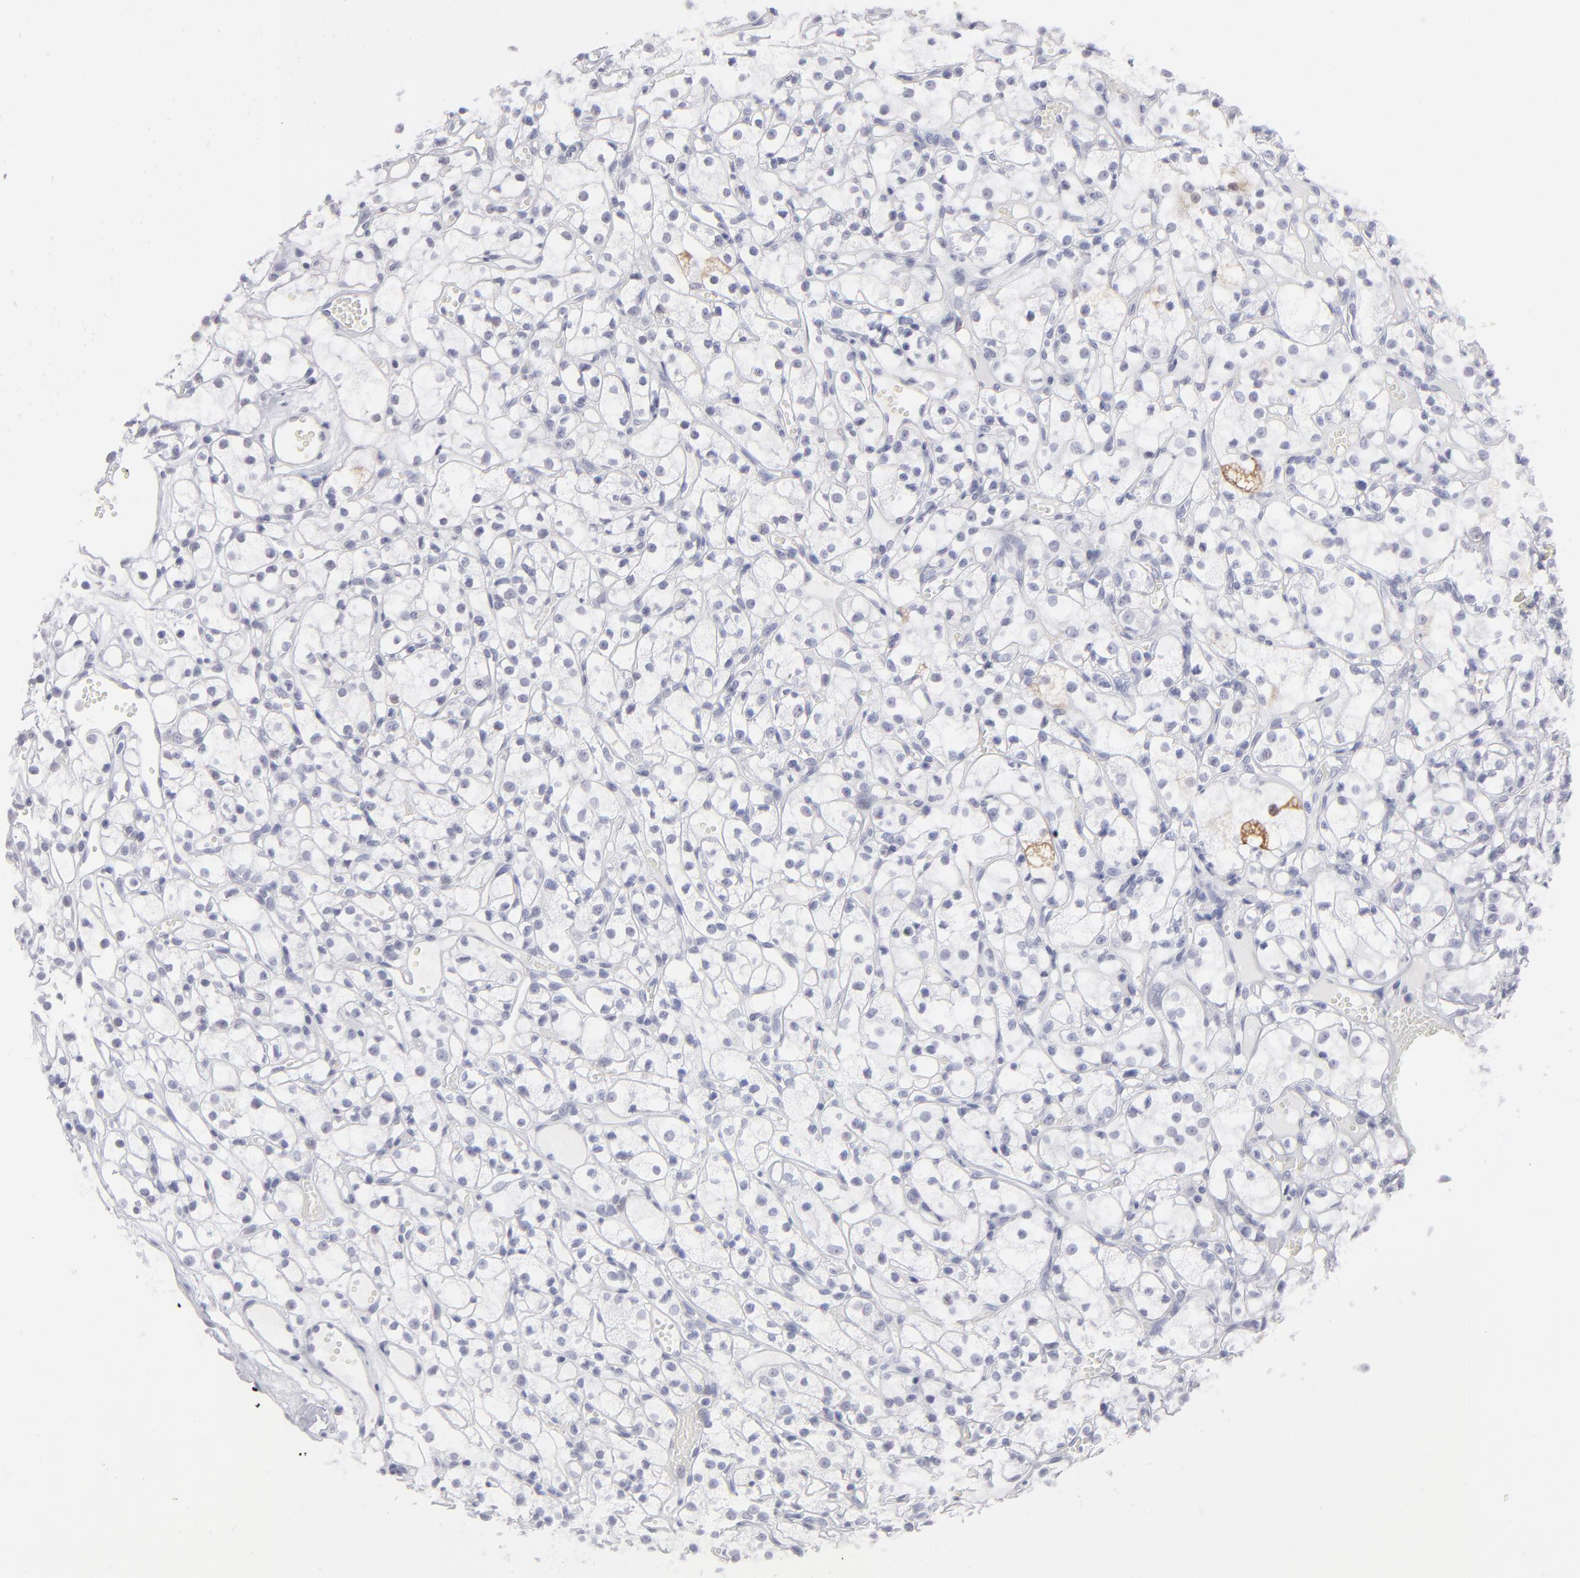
{"staining": {"intensity": "negative", "quantity": "none", "location": "none"}, "tissue": "renal cancer", "cell_type": "Tumor cells", "image_type": "cancer", "snomed": [{"axis": "morphology", "description": "Adenocarcinoma, NOS"}, {"axis": "topography", "description": "Kidney"}], "caption": "This is an immunohistochemistry (IHC) histopathology image of human renal cancer (adenocarcinoma). There is no positivity in tumor cells.", "gene": "ALDOB", "patient": {"sex": "male", "age": 61}}